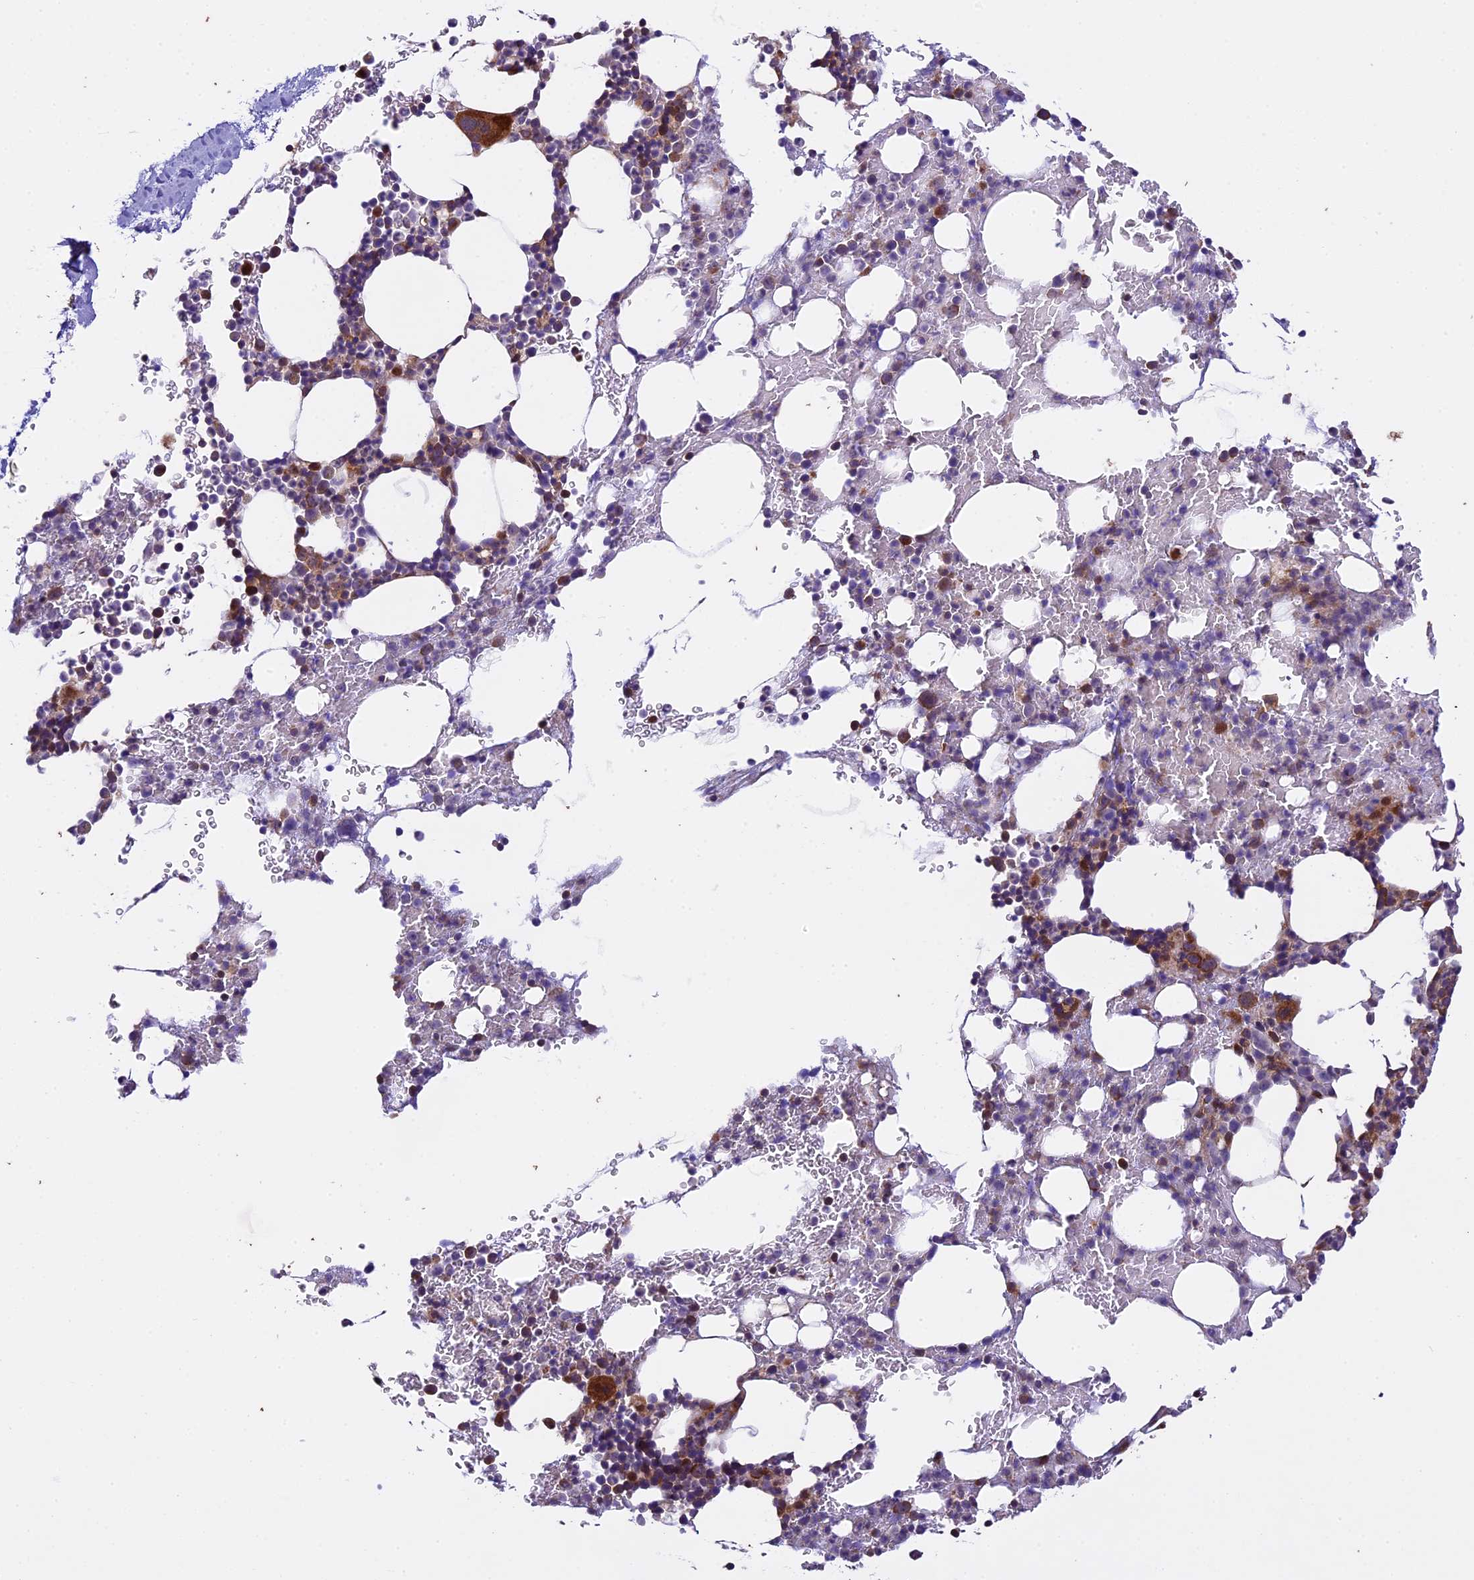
{"staining": {"intensity": "strong", "quantity": "<25%", "location": "cytoplasmic/membranous"}, "tissue": "bone marrow", "cell_type": "Hematopoietic cells", "image_type": "normal", "snomed": [{"axis": "morphology", "description": "Normal tissue, NOS"}, {"axis": "morphology", "description": "Inflammation, NOS"}, {"axis": "topography", "description": "Bone marrow"}], "caption": "Hematopoietic cells reveal medium levels of strong cytoplasmic/membranous expression in about <25% of cells in unremarkable bone marrow. (DAB (3,3'-diaminobenzidine) IHC, brown staining for protein, blue staining for nuclei).", "gene": "SPIRE1", "patient": {"sex": "male", "age": 41}}